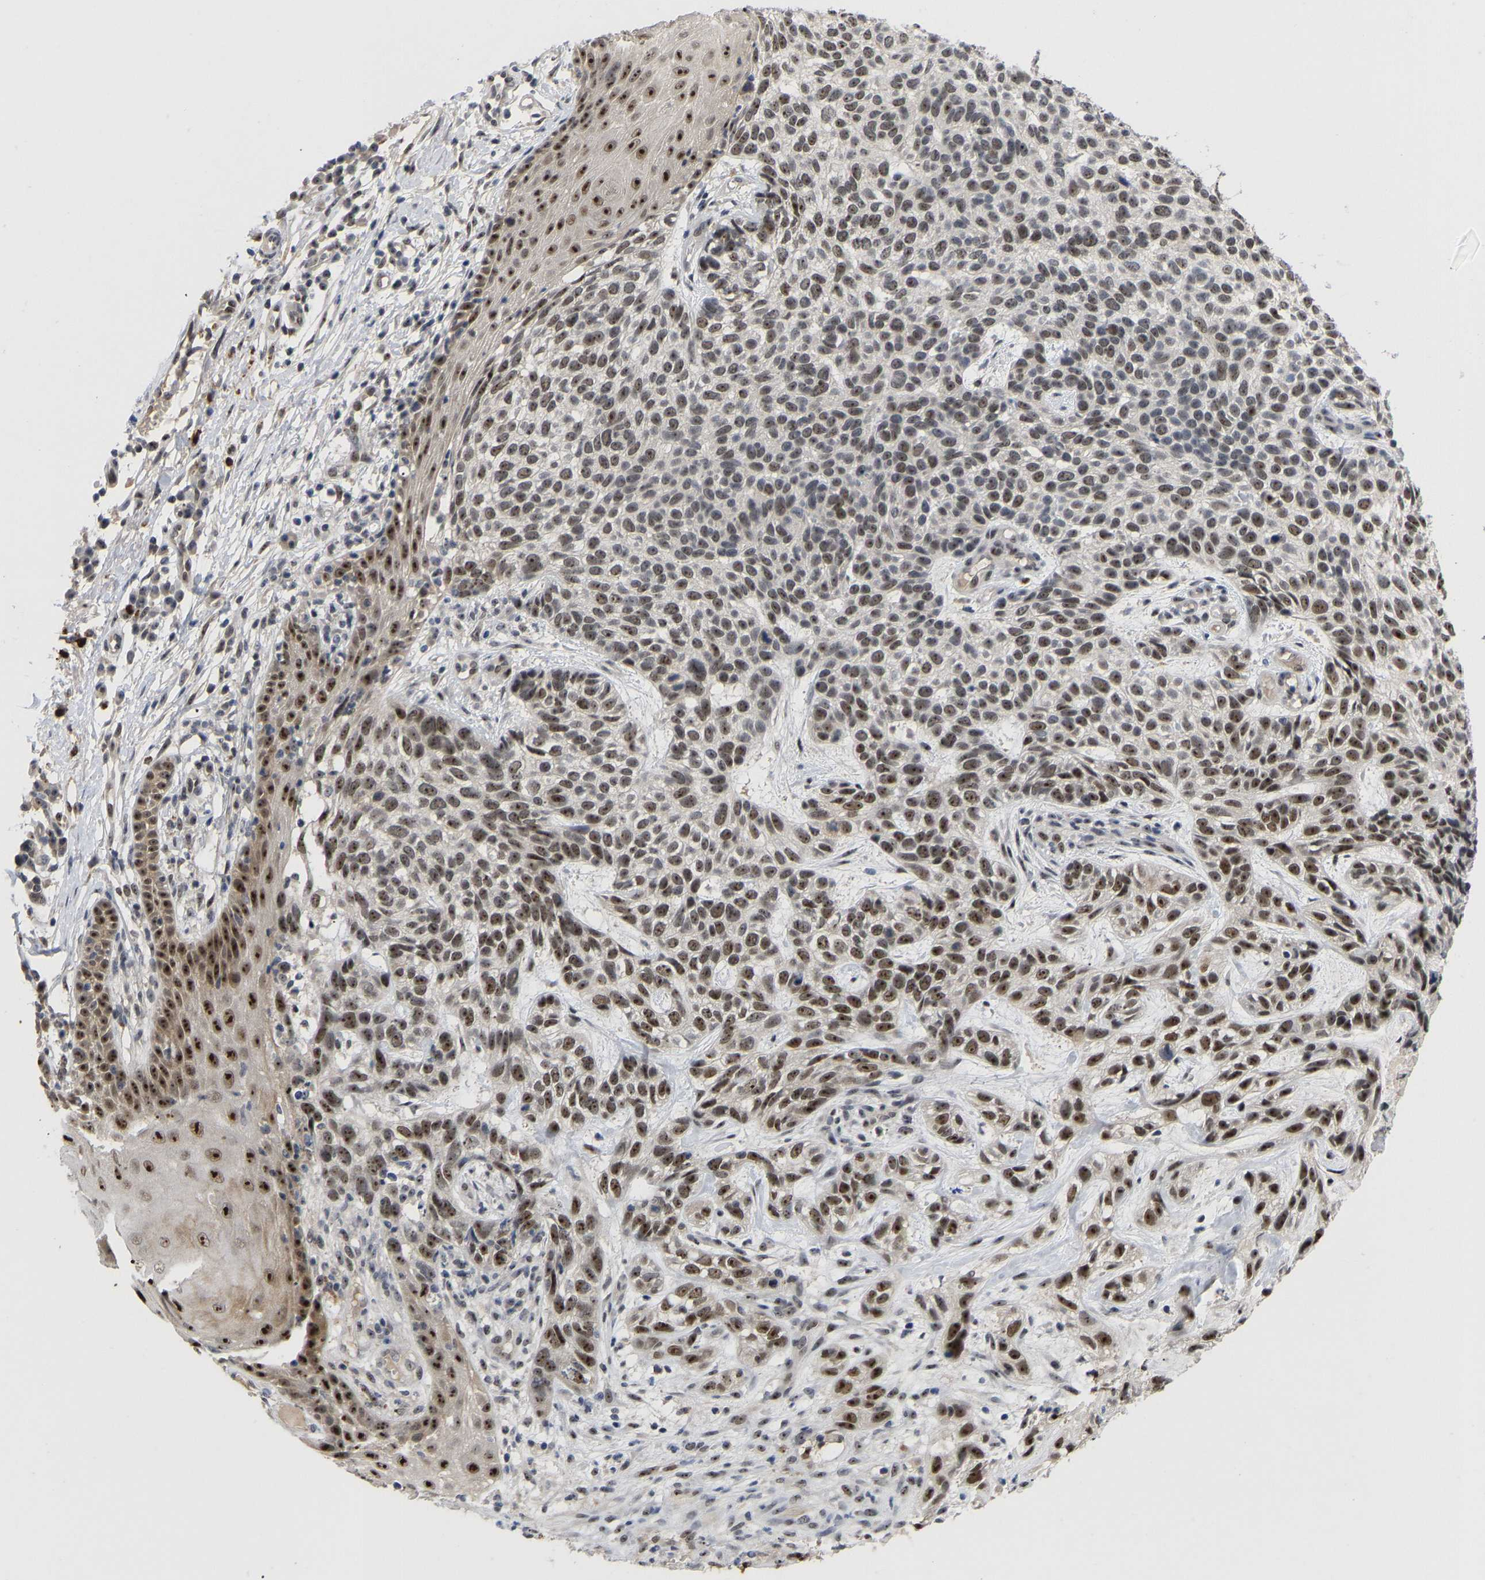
{"staining": {"intensity": "strong", "quantity": ">75%", "location": "nuclear"}, "tissue": "skin cancer", "cell_type": "Tumor cells", "image_type": "cancer", "snomed": [{"axis": "morphology", "description": "Normal tissue, NOS"}, {"axis": "morphology", "description": "Basal cell carcinoma"}, {"axis": "topography", "description": "Skin"}], "caption": "There is high levels of strong nuclear positivity in tumor cells of skin cancer, as demonstrated by immunohistochemical staining (brown color).", "gene": "NLE1", "patient": {"sex": "male", "age": 79}}